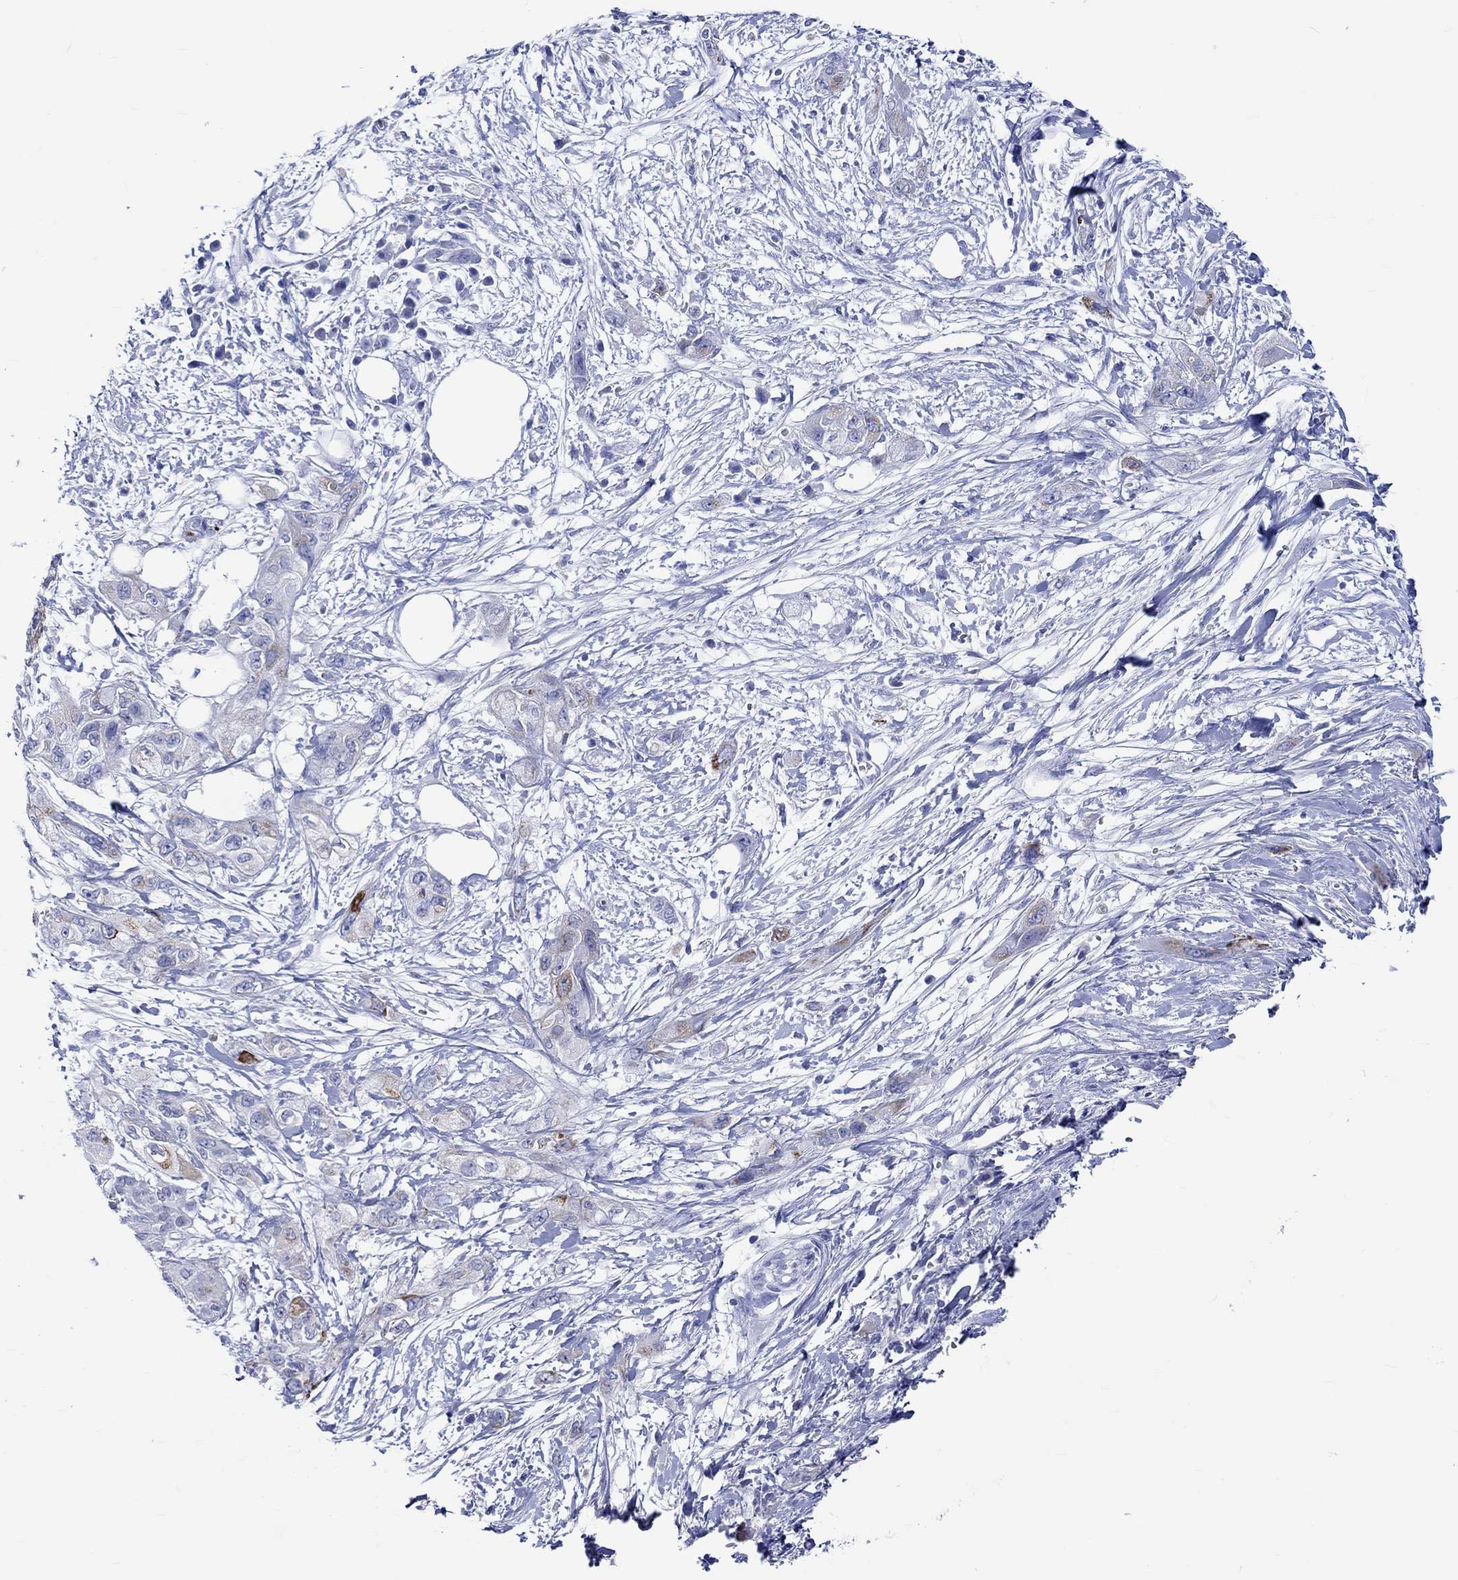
{"staining": {"intensity": "negative", "quantity": "none", "location": "none"}, "tissue": "pancreatic cancer", "cell_type": "Tumor cells", "image_type": "cancer", "snomed": [{"axis": "morphology", "description": "Adenocarcinoma, NOS"}, {"axis": "topography", "description": "Pancreas"}], "caption": "This is an immunohistochemistry (IHC) micrograph of adenocarcinoma (pancreatic). There is no staining in tumor cells.", "gene": "KLHL33", "patient": {"sex": "male", "age": 72}}